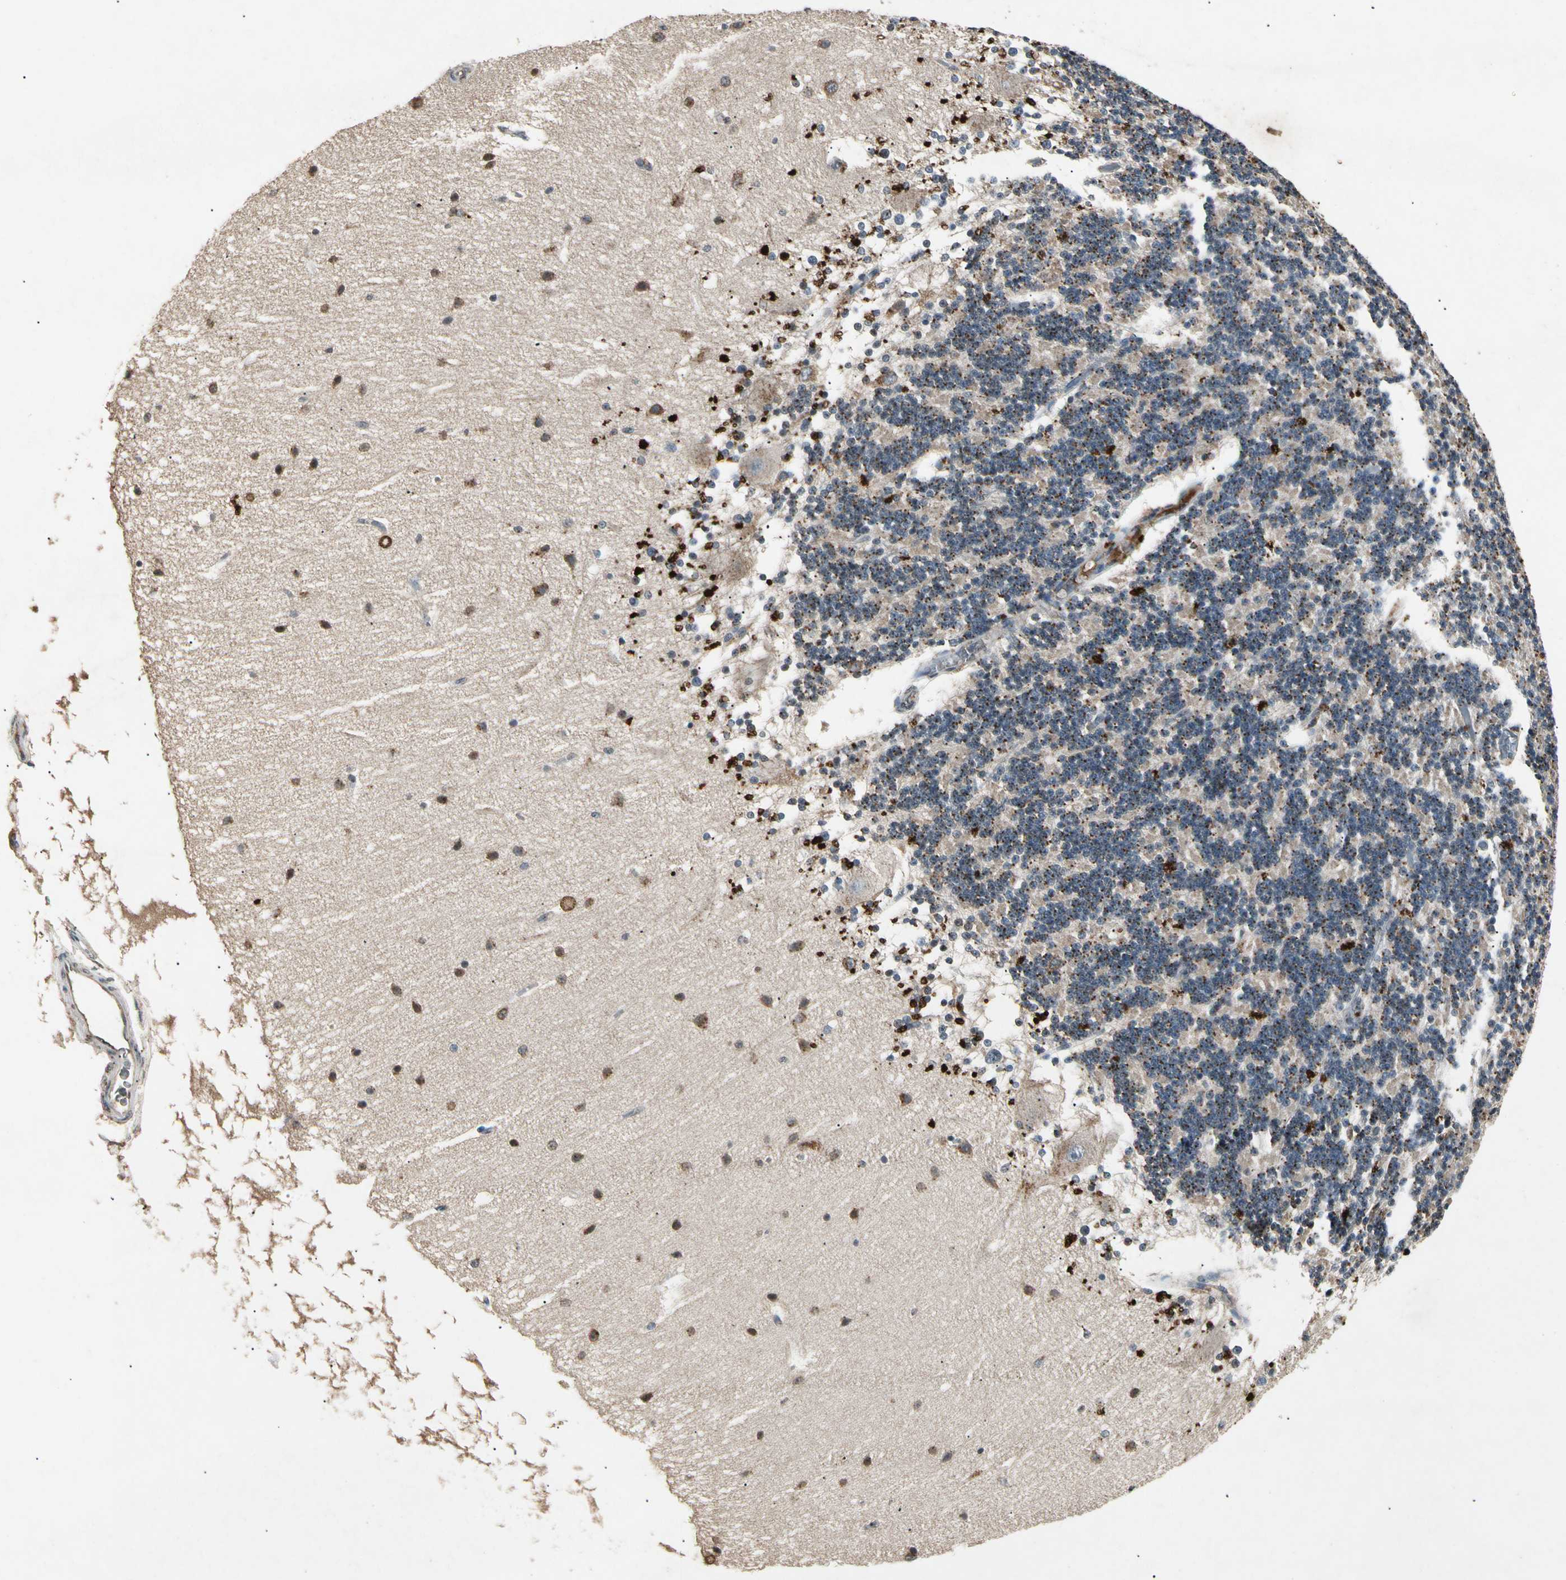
{"staining": {"intensity": "moderate", "quantity": ">75%", "location": "cytoplasmic/membranous"}, "tissue": "cerebellum", "cell_type": "Cells in granular layer", "image_type": "normal", "snomed": [{"axis": "morphology", "description": "Normal tissue, NOS"}, {"axis": "topography", "description": "Cerebellum"}], "caption": "Protein analysis of normal cerebellum shows moderate cytoplasmic/membranous staining in approximately >75% of cells in granular layer.", "gene": "CP", "patient": {"sex": "female", "age": 54}}